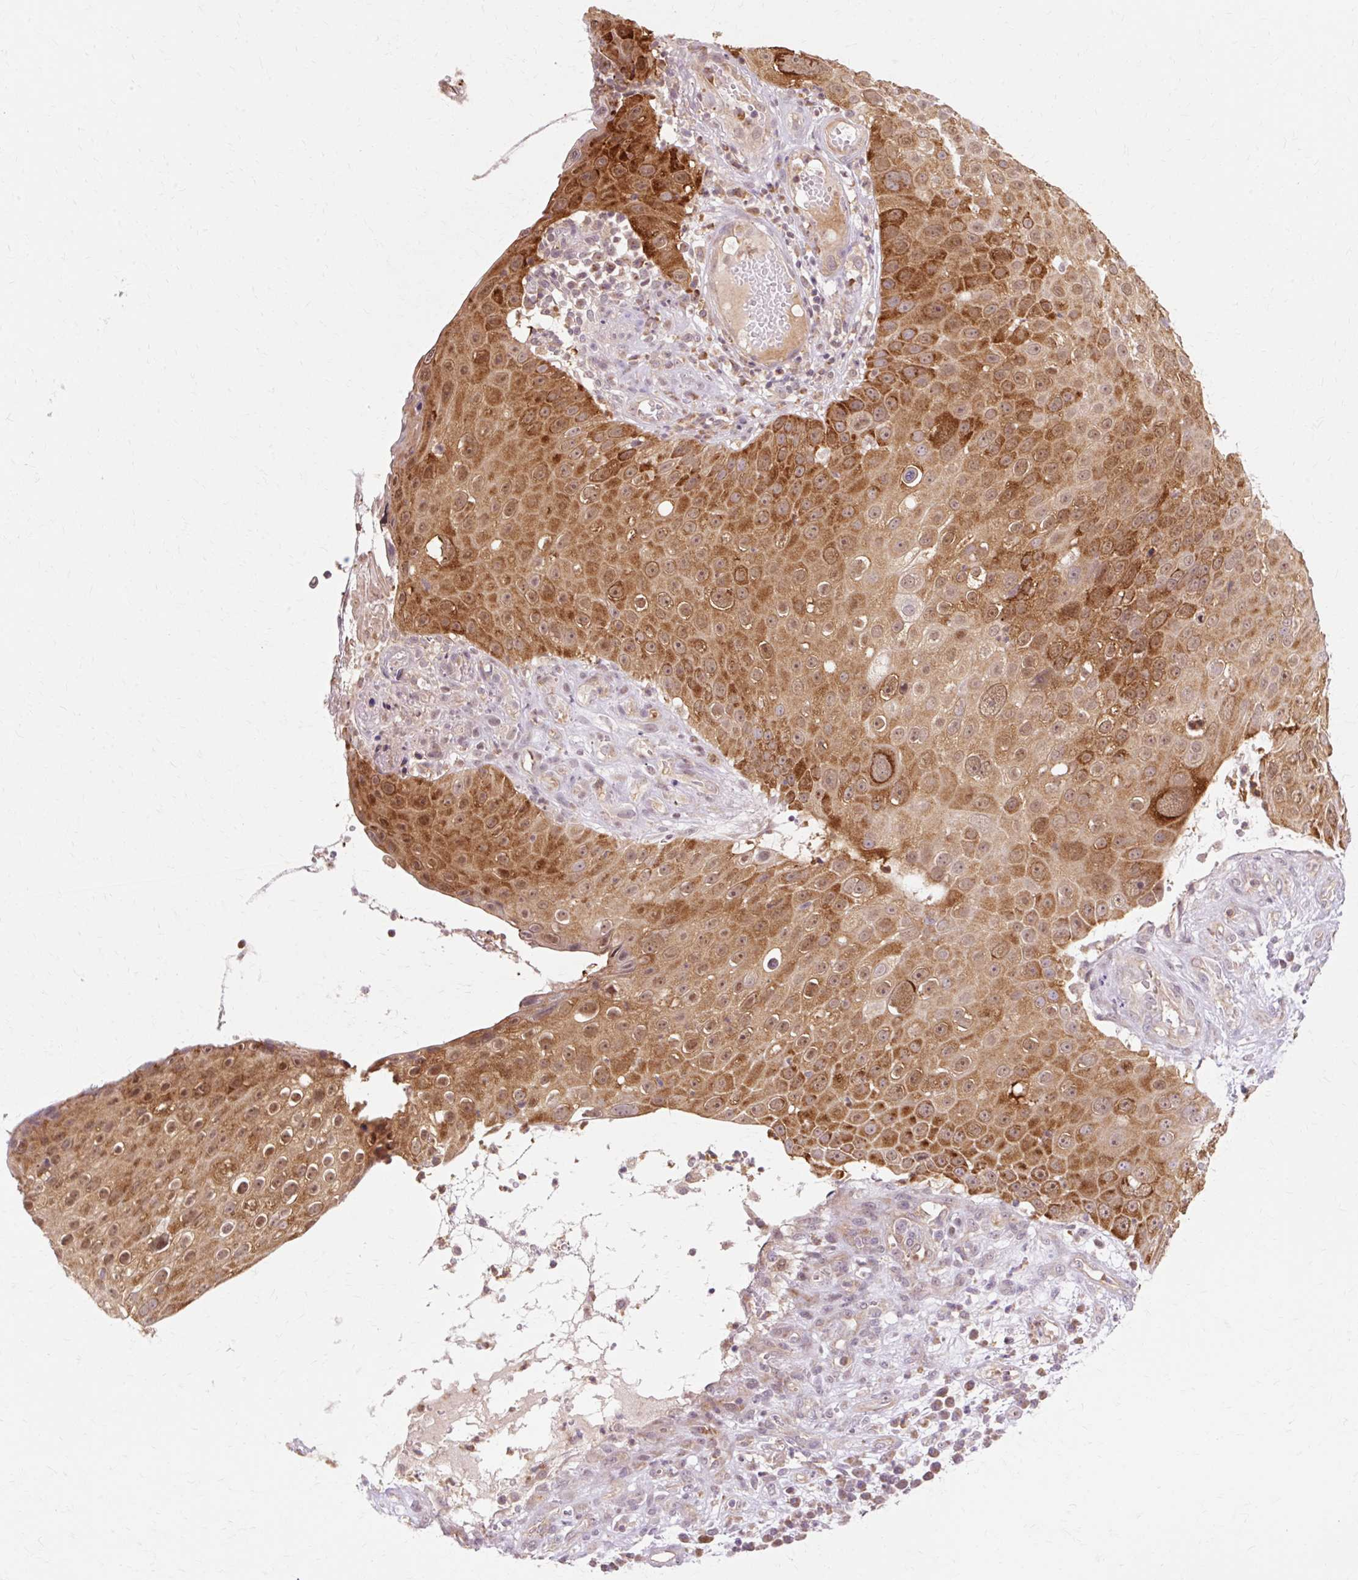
{"staining": {"intensity": "strong", "quantity": ">75%", "location": "cytoplasmic/membranous,nuclear"}, "tissue": "skin cancer", "cell_type": "Tumor cells", "image_type": "cancer", "snomed": [{"axis": "morphology", "description": "Squamous cell carcinoma, NOS"}, {"axis": "topography", "description": "Skin"}], "caption": "Tumor cells display high levels of strong cytoplasmic/membranous and nuclear staining in about >75% of cells in human skin cancer.", "gene": "GEMIN2", "patient": {"sex": "male", "age": 71}}